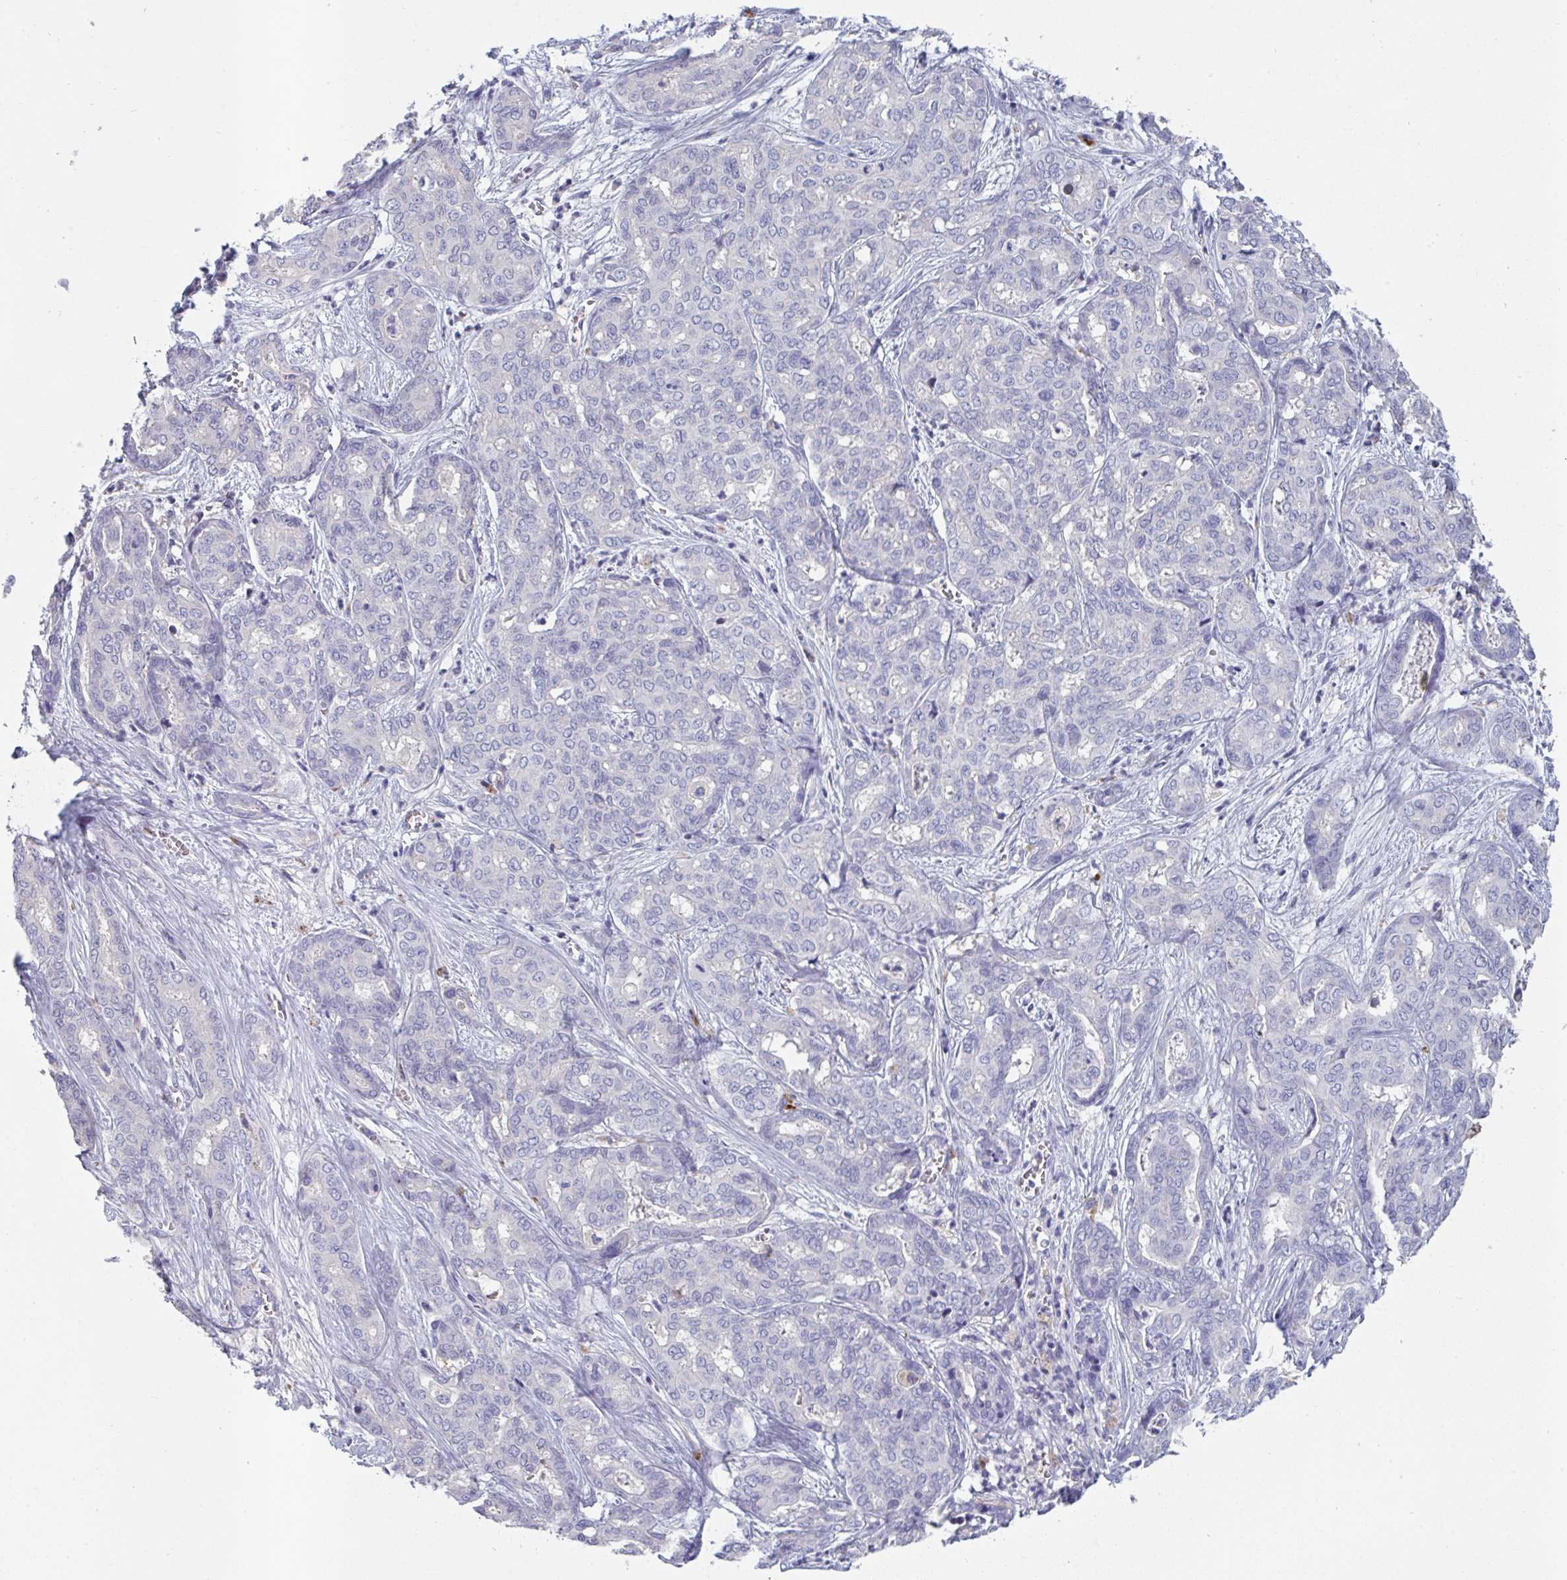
{"staining": {"intensity": "negative", "quantity": "none", "location": "none"}, "tissue": "liver cancer", "cell_type": "Tumor cells", "image_type": "cancer", "snomed": [{"axis": "morphology", "description": "Cholangiocarcinoma"}, {"axis": "topography", "description": "Liver"}], "caption": "This is a image of immunohistochemistry (IHC) staining of liver cancer (cholangiocarcinoma), which shows no staining in tumor cells.", "gene": "HGFAC", "patient": {"sex": "female", "age": 64}}